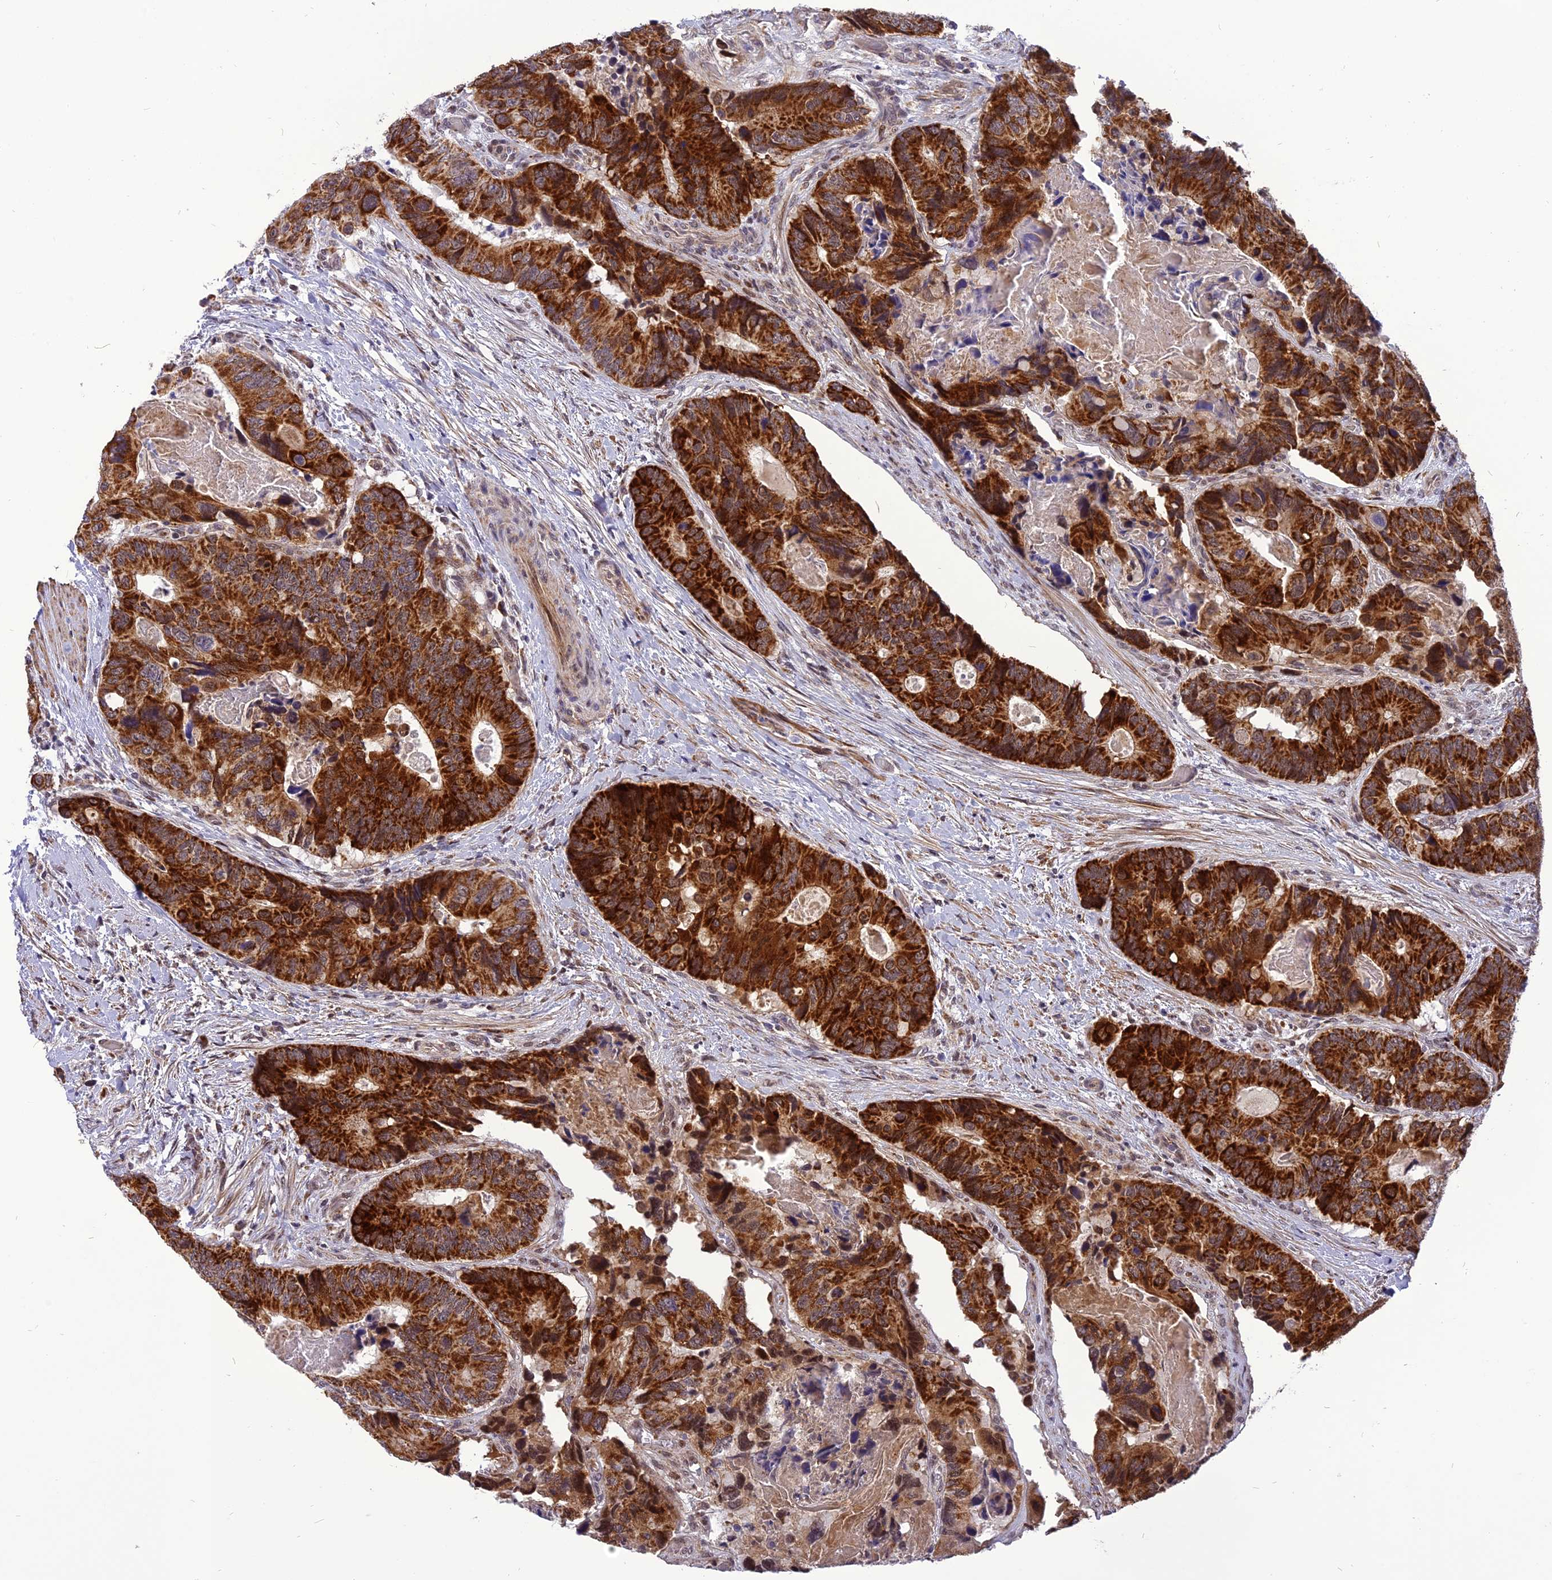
{"staining": {"intensity": "strong", "quantity": ">75%", "location": "cytoplasmic/membranous"}, "tissue": "colorectal cancer", "cell_type": "Tumor cells", "image_type": "cancer", "snomed": [{"axis": "morphology", "description": "Adenocarcinoma, NOS"}, {"axis": "topography", "description": "Colon"}], "caption": "Colorectal cancer stained with a protein marker demonstrates strong staining in tumor cells.", "gene": "CMC1", "patient": {"sex": "male", "age": 84}}